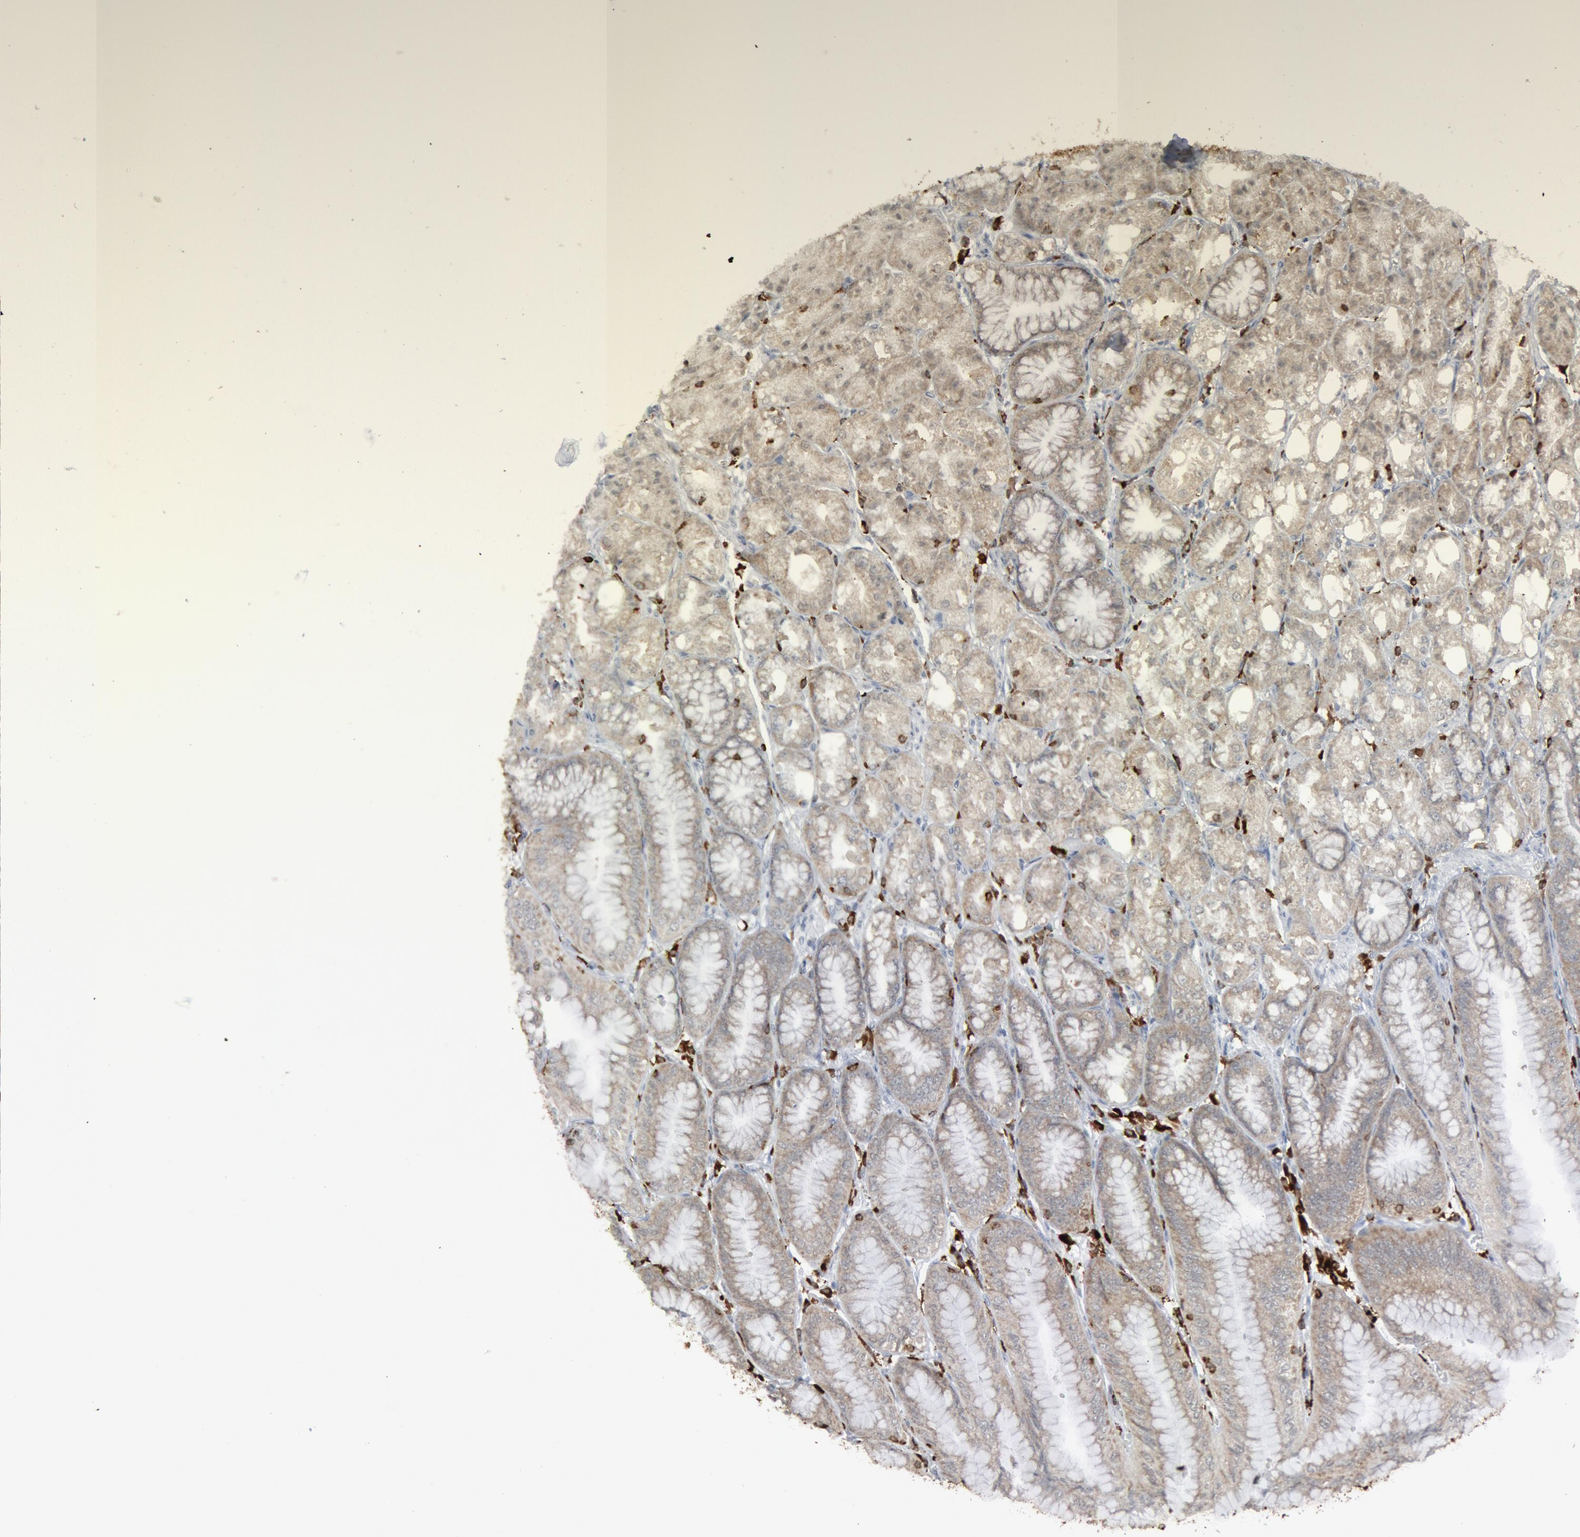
{"staining": {"intensity": "weak", "quantity": ">75%", "location": "cytoplasmic/membranous"}, "tissue": "appendix", "cell_type": "Glandular cells", "image_type": "normal", "snomed": [{"axis": "morphology", "description": "Normal tissue, NOS"}, {"axis": "topography", "description": "Appendix"}], "caption": "Protein expression analysis of benign appendix demonstrates weak cytoplasmic/membranous expression in approximately >75% of glandular cells.", "gene": "PTPN6", "patient": {"sex": "female", "age": 9}}